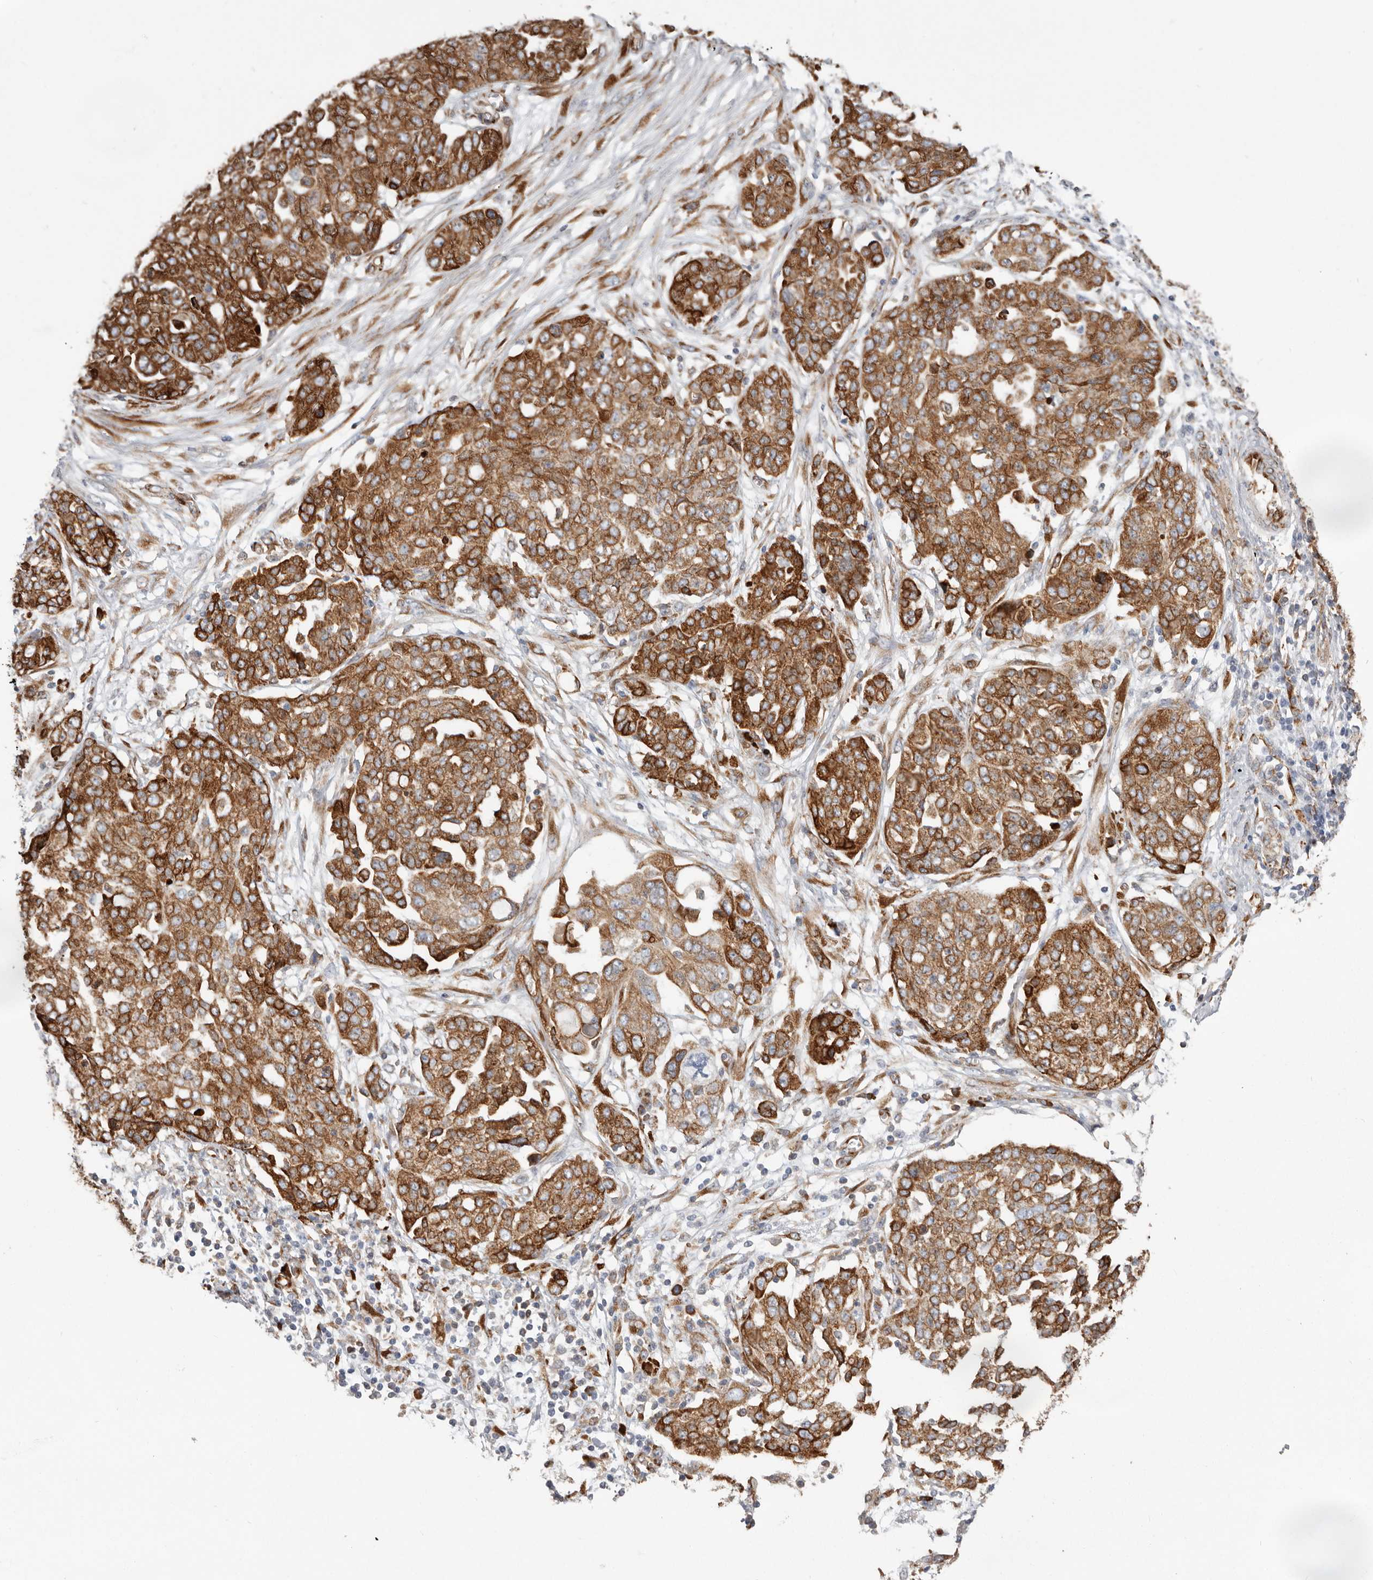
{"staining": {"intensity": "strong", "quantity": ">75%", "location": "cytoplasmic/membranous"}, "tissue": "ovarian cancer", "cell_type": "Tumor cells", "image_type": "cancer", "snomed": [{"axis": "morphology", "description": "Cystadenocarcinoma, serous, NOS"}, {"axis": "topography", "description": "Soft tissue"}, {"axis": "topography", "description": "Ovary"}], "caption": "Protein staining displays strong cytoplasmic/membranous expression in approximately >75% of tumor cells in serous cystadenocarcinoma (ovarian).", "gene": "WDTC1", "patient": {"sex": "female", "age": 57}}